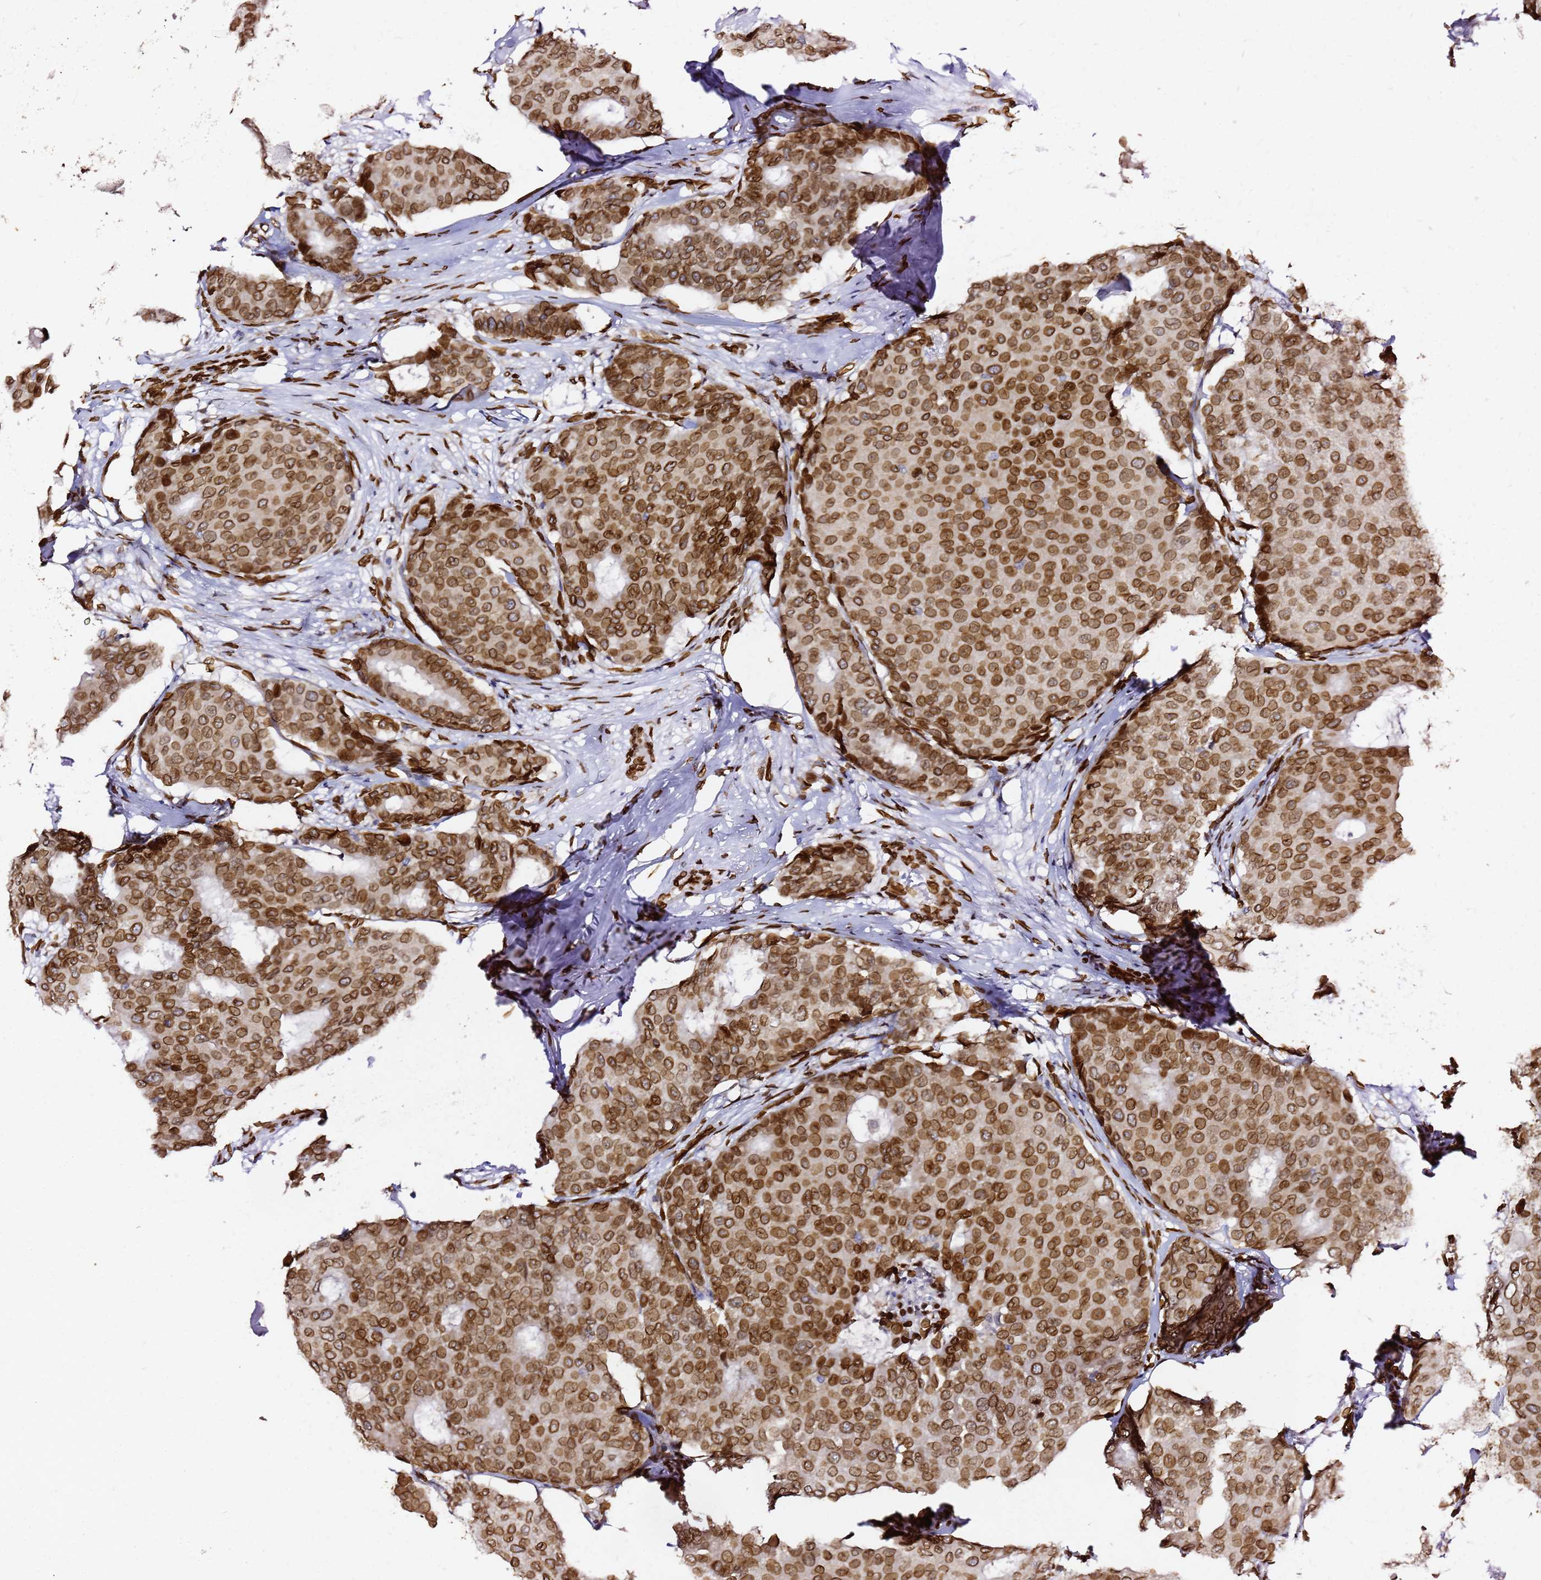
{"staining": {"intensity": "moderate", "quantity": ">75%", "location": "cytoplasmic/membranous,nuclear"}, "tissue": "breast cancer", "cell_type": "Tumor cells", "image_type": "cancer", "snomed": [{"axis": "morphology", "description": "Duct carcinoma"}, {"axis": "topography", "description": "Breast"}], "caption": "Immunohistochemical staining of breast cancer (infiltrating ductal carcinoma) exhibits medium levels of moderate cytoplasmic/membranous and nuclear staining in about >75% of tumor cells.", "gene": "C6orf141", "patient": {"sex": "female", "age": 75}}